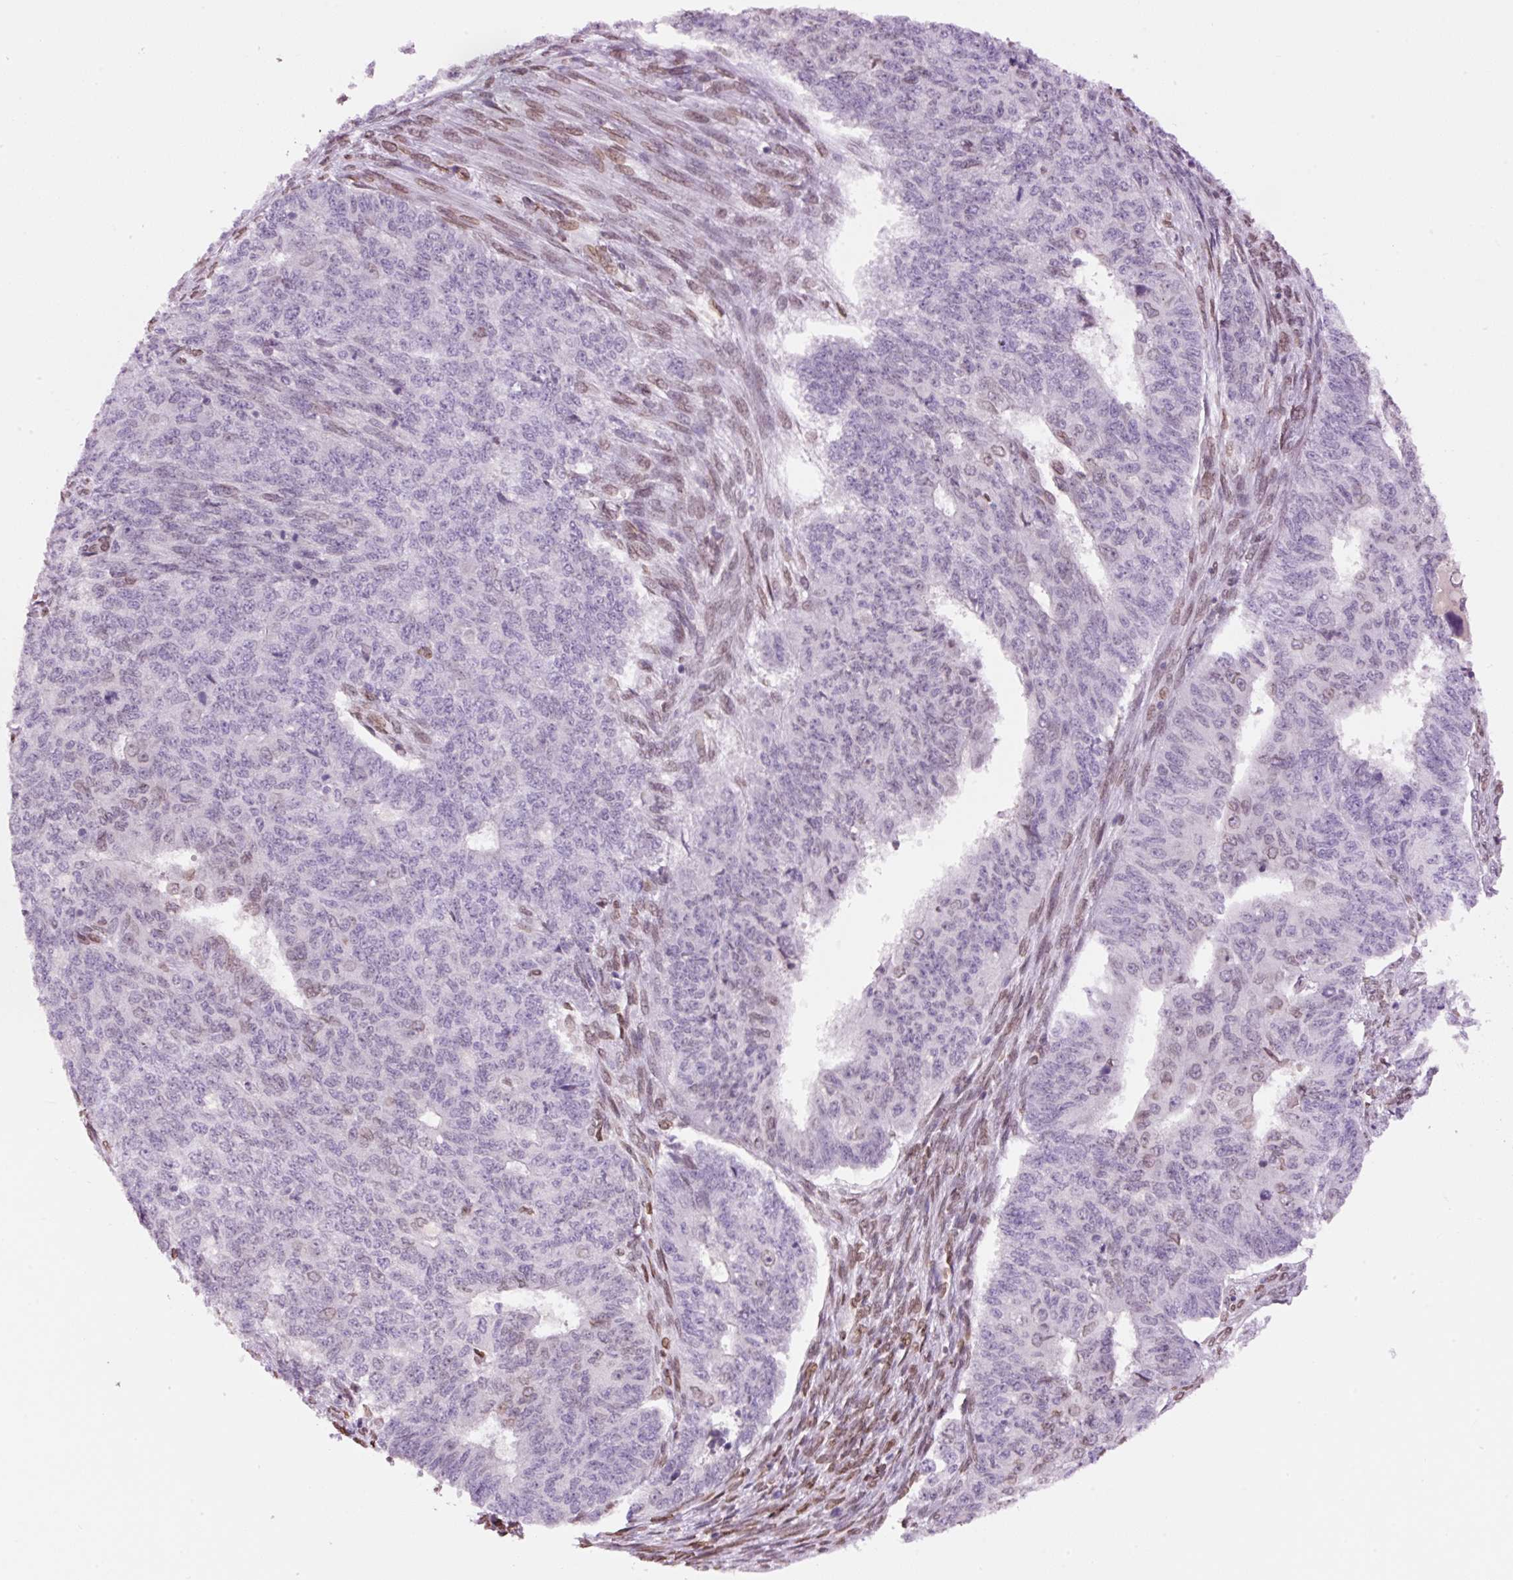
{"staining": {"intensity": "negative", "quantity": "none", "location": "none"}, "tissue": "endometrial cancer", "cell_type": "Tumor cells", "image_type": "cancer", "snomed": [{"axis": "morphology", "description": "Adenocarcinoma, NOS"}, {"axis": "topography", "description": "Endometrium"}], "caption": "Immunohistochemistry (IHC) of endometrial cancer (adenocarcinoma) shows no expression in tumor cells.", "gene": "ZNF224", "patient": {"sex": "female", "age": 32}}